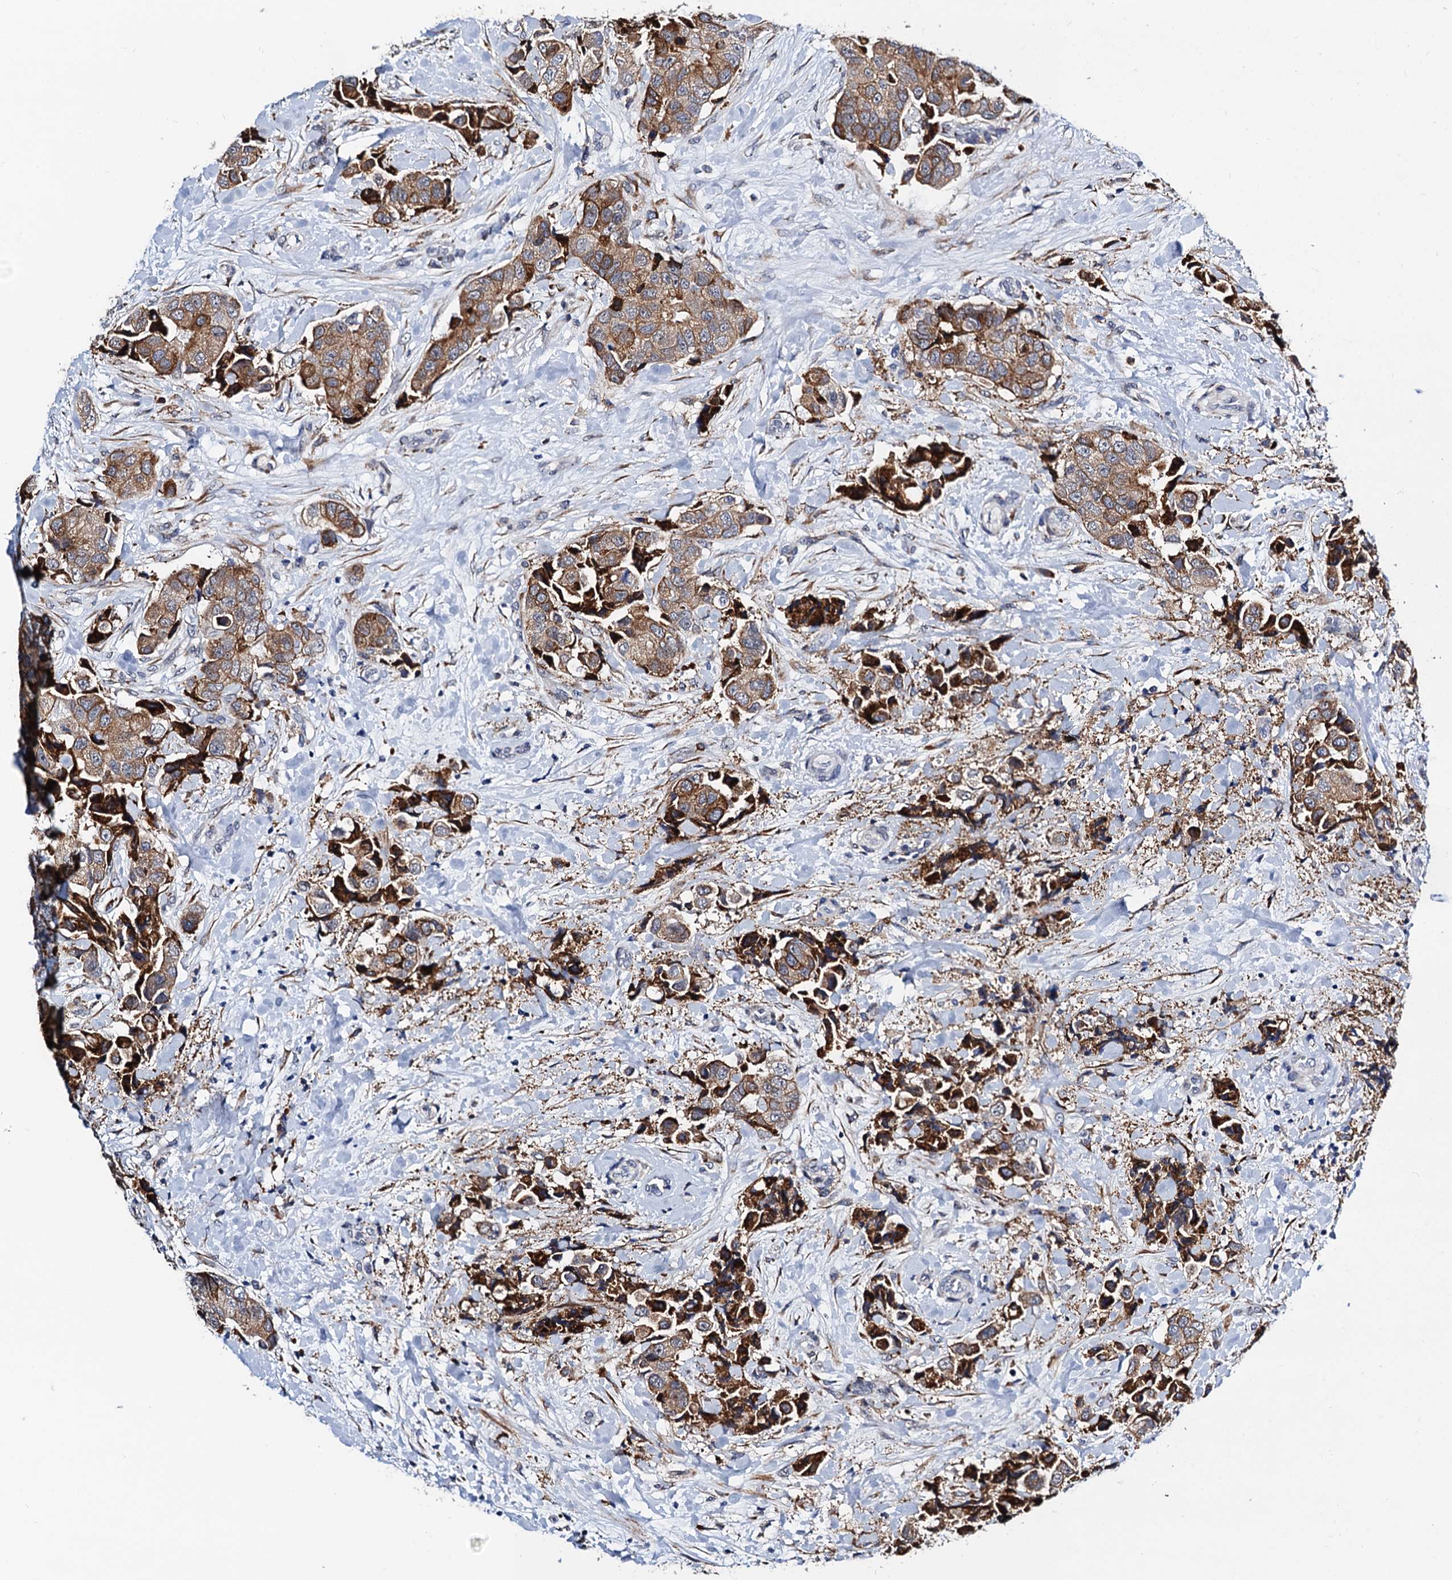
{"staining": {"intensity": "moderate", "quantity": ">75%", "location": "cytoplasmic/membranous"}, "tissue": "breast cancer", "cell_type": "Tumor cells", "image_type": "cancer", "snomed": [{"axis": "morphology", "description": "Normal tissue, NOS"}, {"axis": "morphology", "description": "Duct carcinoma"}, {"axis": "topography", "description": "Breast"}], "caption": "This photomicrograph shows immunohistochemistry (IHC) staining of invasive ductal carcinoma (breast), with medium moderate cytoplasmic/membranous staining in approximately >75% of tumor cells.", "gene": "SLC7A10", "patient": {"sex": "female", "age": 62}}